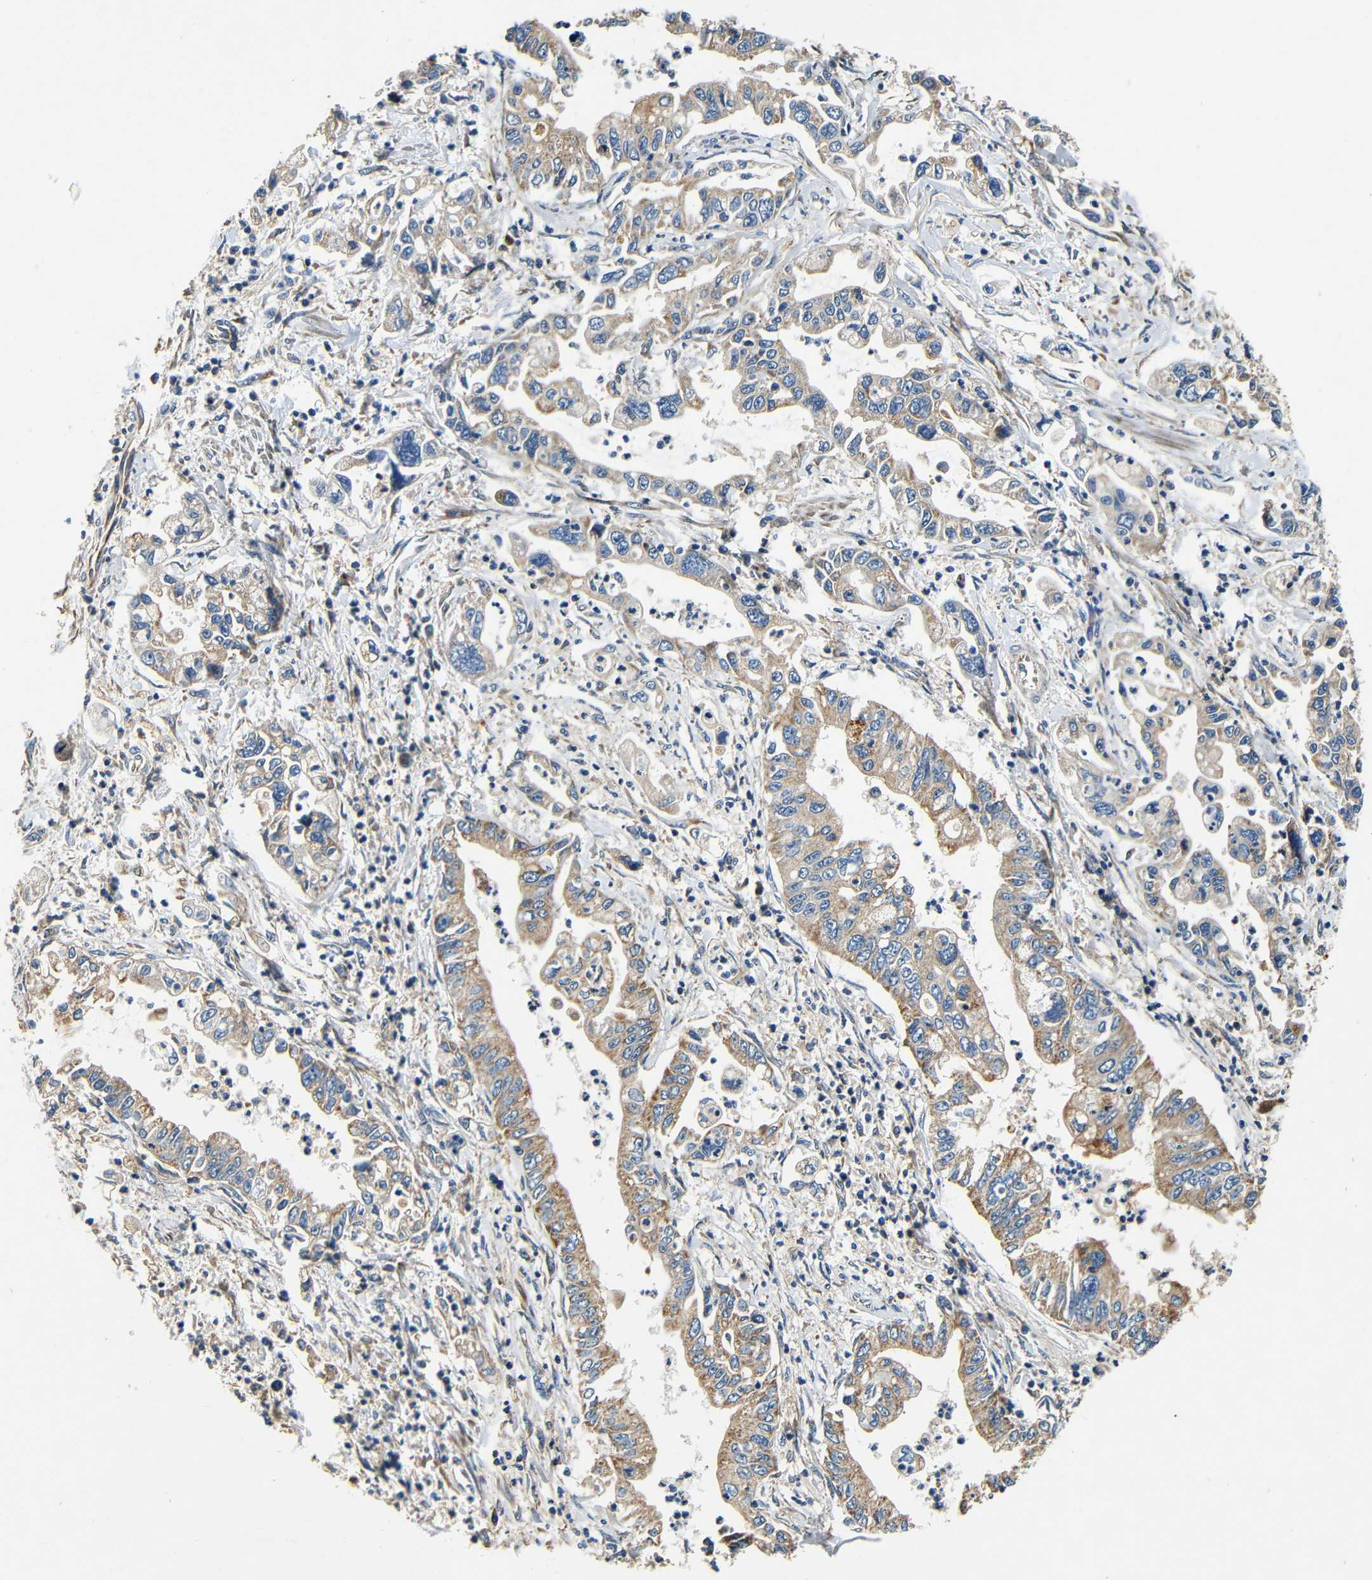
{"staining": {"intensity": "moderate", "quantity": ">75%", "location": "cytoplasmic/membranous"}, "tissue": "pancreatic cancer", "cell_type": "Tumor cells", "image_type": "cancer", "snomed": [{"axis": "morphology", "description": "Adenocarcinoma, NOS"}, {"axis": "topography", "description": "Pancreas"}], "caption": "This is a micrograph of immunohistochemistry staining of pancreatic cancer, which shows moderate positivity in the cytoplasmic/membranous of tumor cells.", "gene": "MTX1", "patient": {"sex": "male", "age": 56}}